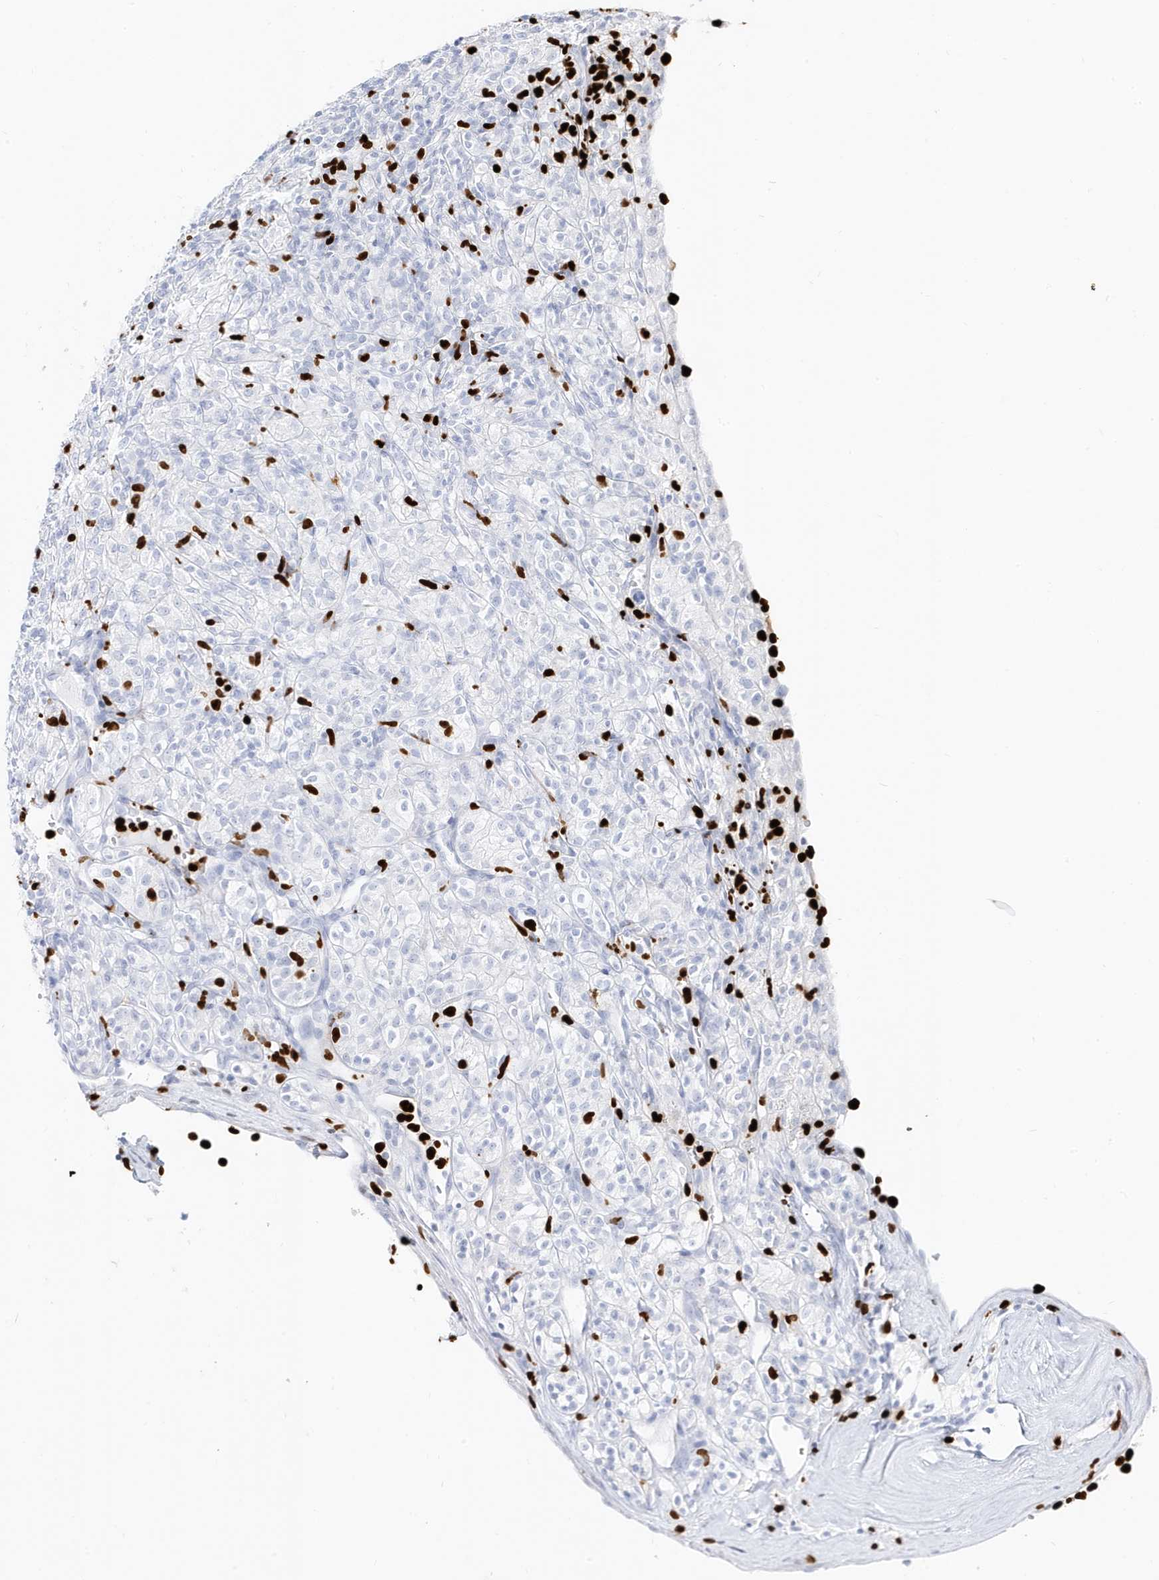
{"staining": {"intensity": "negative", "quantity": "none", "location": "none"}, "tissue": "renal cancer", "cell_type": "Tumor cells", "image_type": "cancer", "snomed": [{"axis": "morphology", "description": "Adenocarcinoma, NOS"}, {"axis": "topography", "description": "Kidney"}], "caption": "The IHC photomicrograph has no significant staining in tumor cells of renal cancer tissue. The staining is performed using DAB (3,3'-diaminobenzidine) brown chromogen with nuclei counter-stained in using hematoxylin.", "gene": "MNDA", "patient": {"sex": "male", "age": 77}}